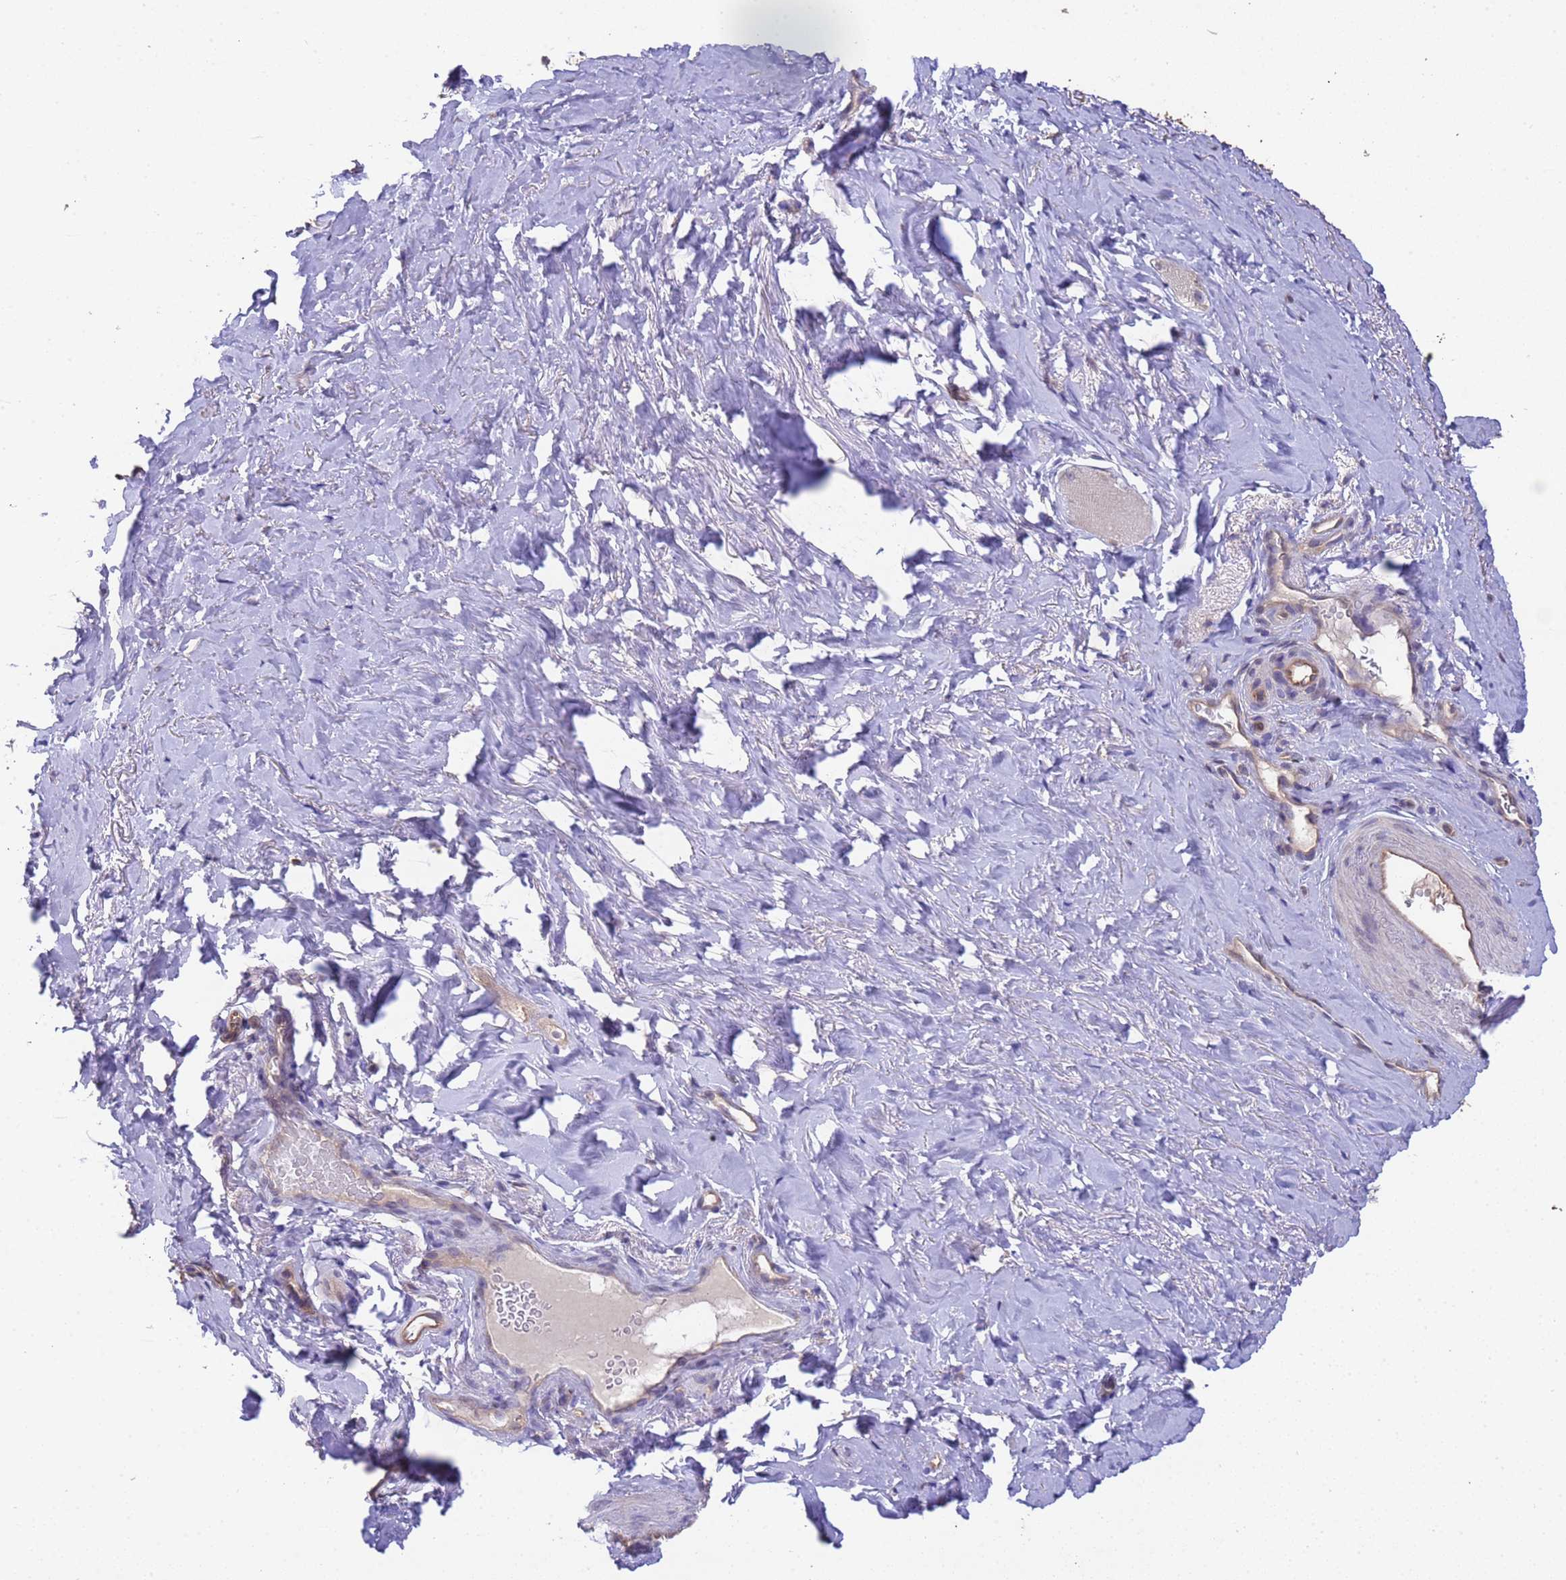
{"staining": {"intensity": "negative", "quantity": "none", "location": "none"}, "tissue": "smooth muscle", "cell_type": "Smooth muscle cells", "image_type": "normal", "snomed": [{"axis": "morphology", "description": "Normal tissue, NOS"}, {"axis": "topography", "description": "Smooth muscle"}, {"axis": "topography", "description": "Peripheral nerve tissue"}], "caption": "Protein analysis of unremarkable smooth muscle reveals no significant positivity in smooth muscle cells. (DAB (3,3'-diaminobenzidine) IHC visualized using brightfield microscopy, high magnification).", "gene": "NPHP1", "patient": {"sex": "male", "age": 69}}